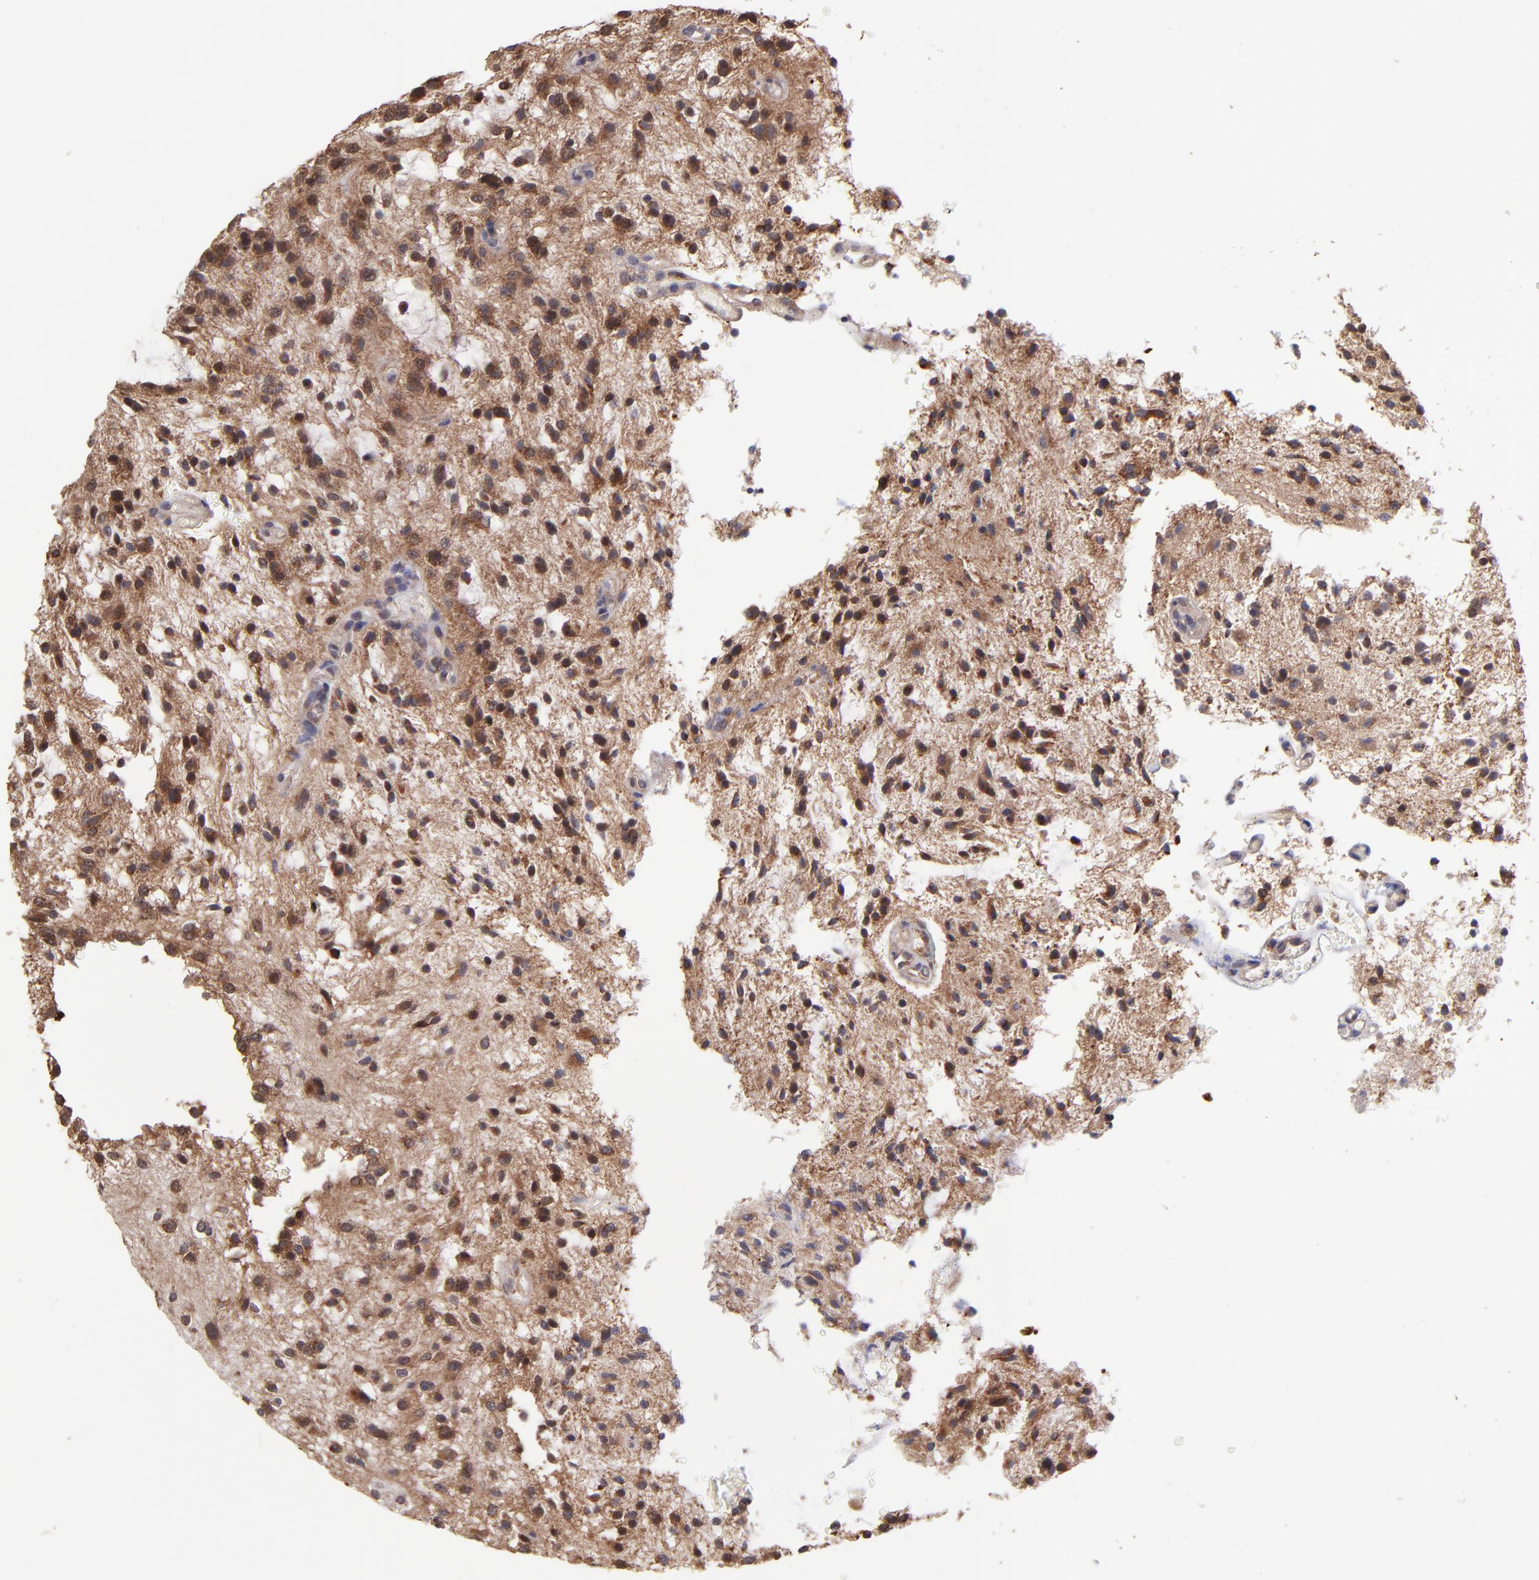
{"staining": {"intensity": "strong", "quantity": ">75%", "location": "cytoplasmic/membranous,nuclear"}, "tissue": "glioma", "cell_type": "Tumor cells", "image_type": "cancer", "snomed": [{"axis": "morphology", "description": "Glioma, malignant, NOS"}, {"axis": "topography", "description": "Cerebellum"}], "caption": "Immunohistochemistry (DAB (3,3'-diaminobenzidine)) staining of human glioma (malignant) shows strong cytoplasmic/membranous and nuclear protein staining in about >75% of tumor cells.", "gene": "NSF", "patient": {"sex": "female", "age": 10}}